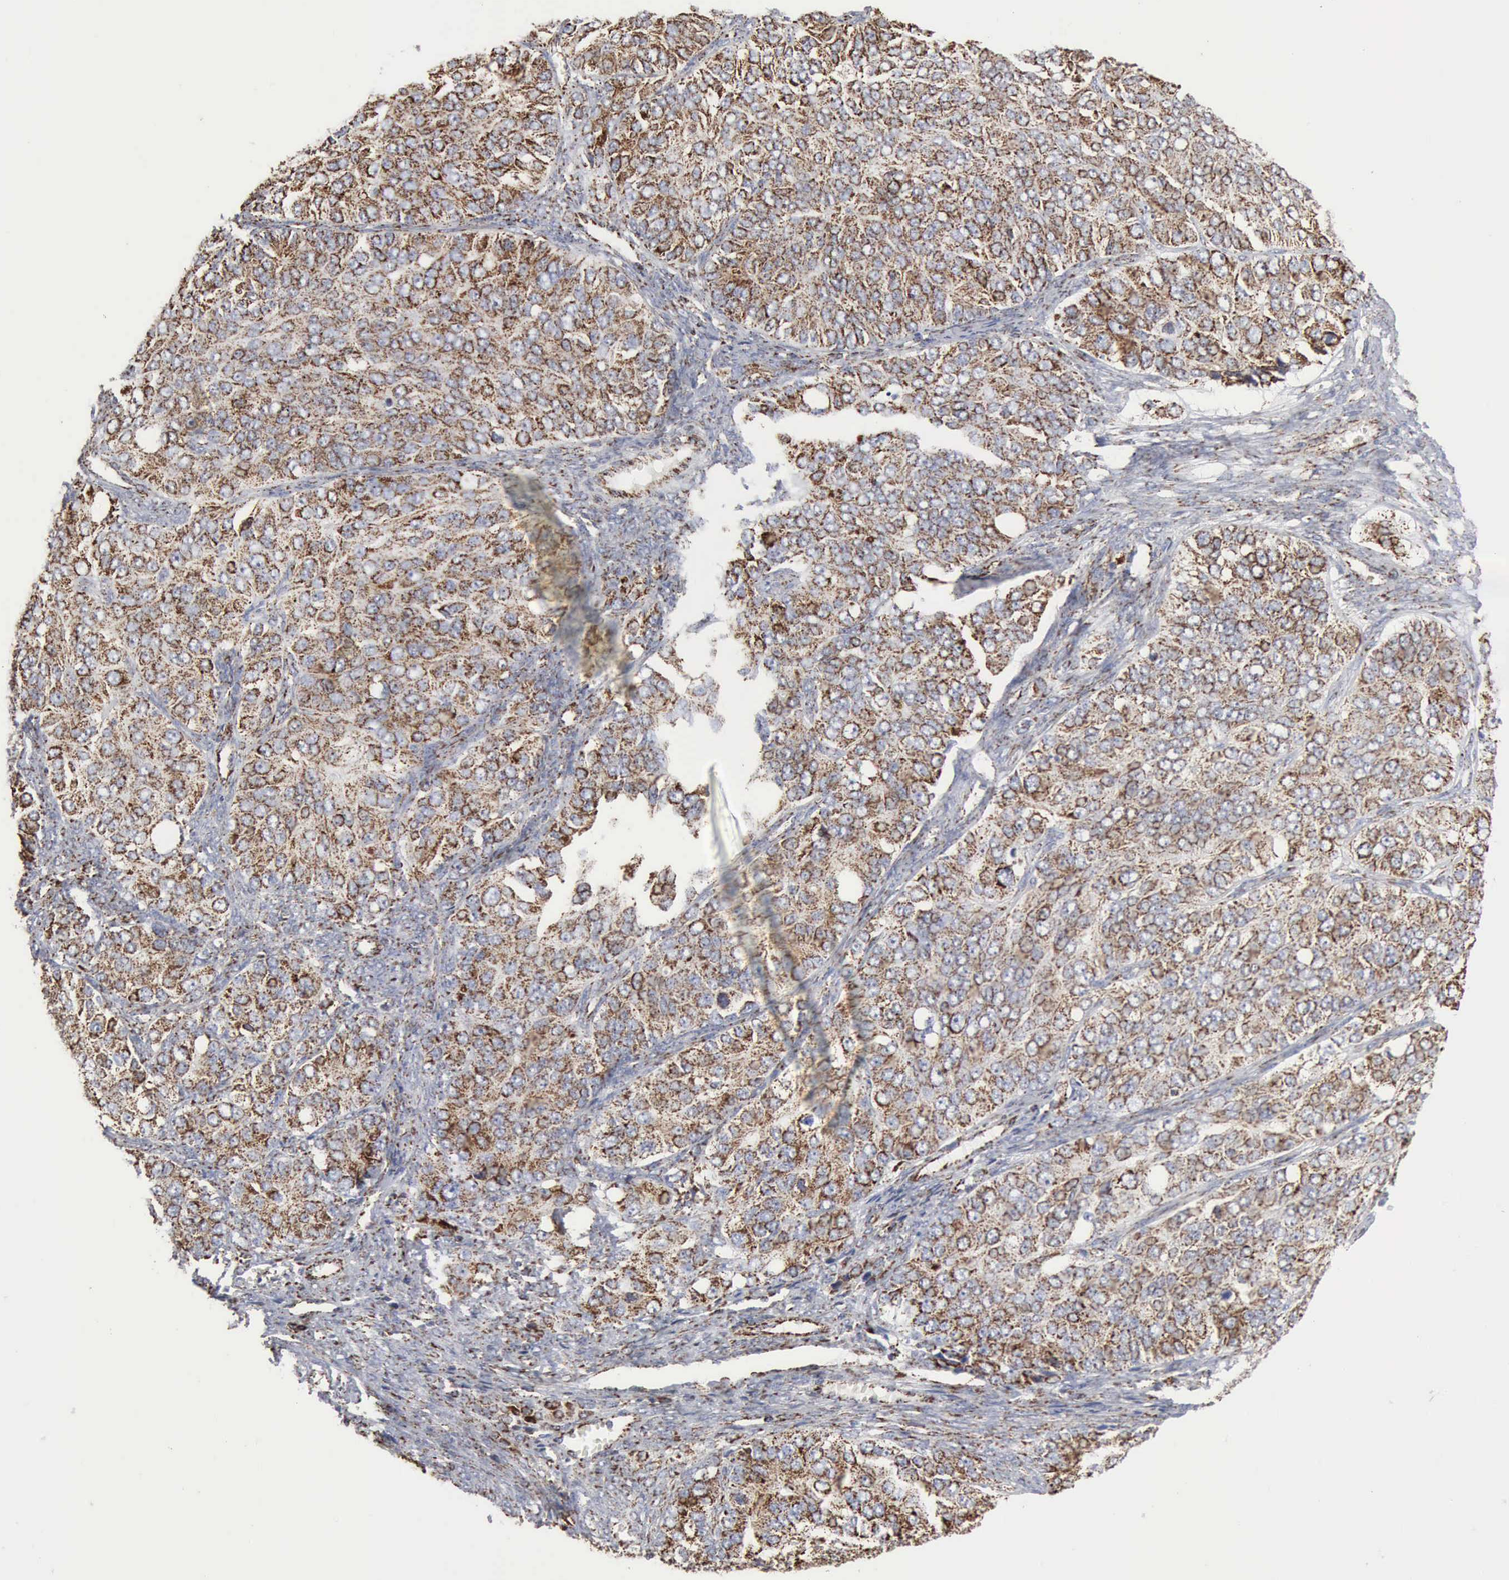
{"staining": {"intensity": "moderate", "quantity": ">75%", "location": "cytoplasmic/membranous"}, "tissue": "ovarian cancer", "cell_type": "Tumor cells", "image_type": "cancer", "snomed": [{"axis": "morphology", "description": "Carcinoma, endometroid"}, {"axis": "topography", "description": "Ovary"}], "caption": "Immunohistochemical staining of human ovarian endometroid carcinoma shows medium levels of moderate cytoplasmic/membranous protein expression in approximately >75% of tumor cells.", "gene": "ACO2", "patient": {"sex": "female", "age": 51}}